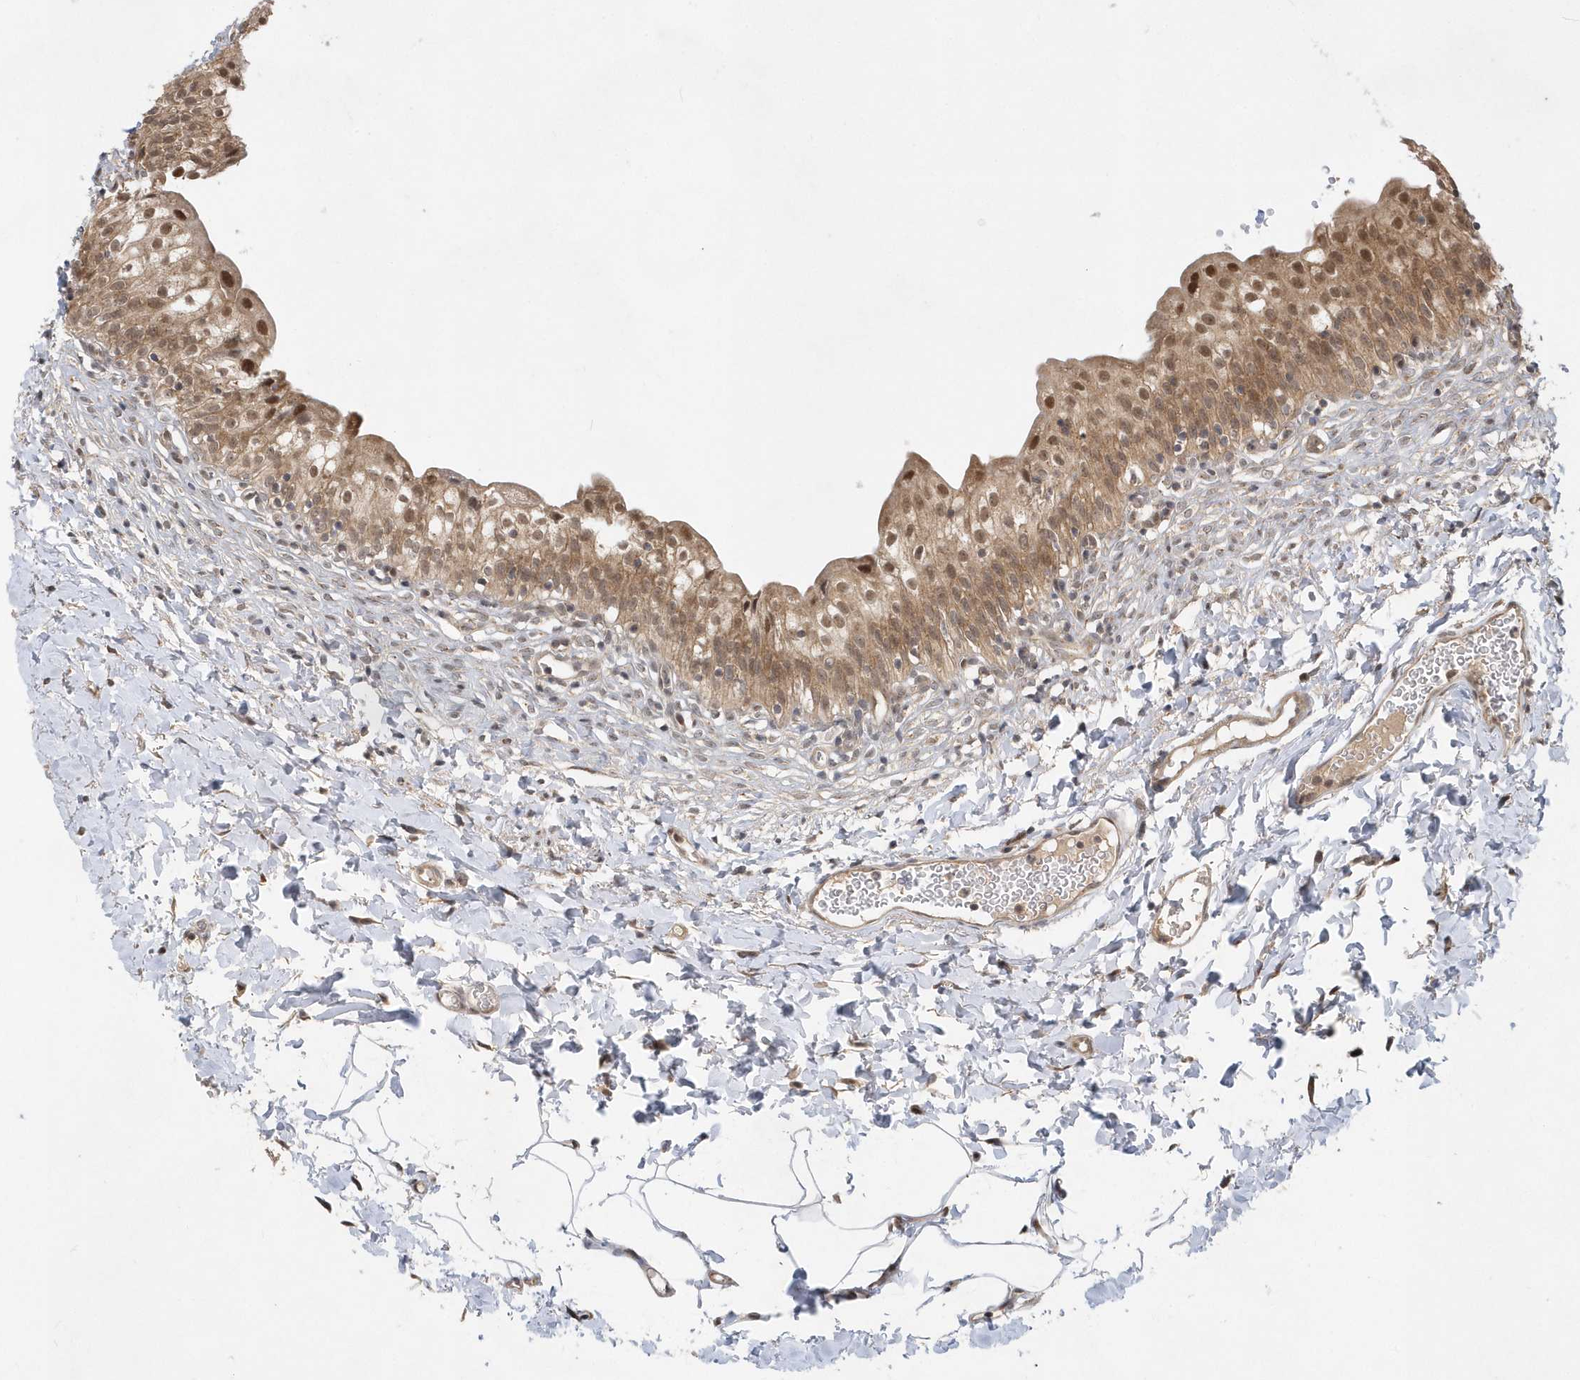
{"staining": {"intensity": "moderate", "quantity": ">75%", "location": "cytoplasmic/membranous,nuclear"}, "tissue": "urinary bladder", "cell_type": "Urothelial cells", "image_type": "normal", "snomed": [{"axis": "morphology", "description": "Normal tissue, NOS"}, {"axis": "topography", "description": "Urinary bladder"}], "caption": "Protein expression analysis of normal urinary bladder displays moderate cytoplasmic/membranous,nuclear expression in approximately >75% of urothelial cells.", "gene": "MXI1", "patient": {"sex": "male", "age": 55}}